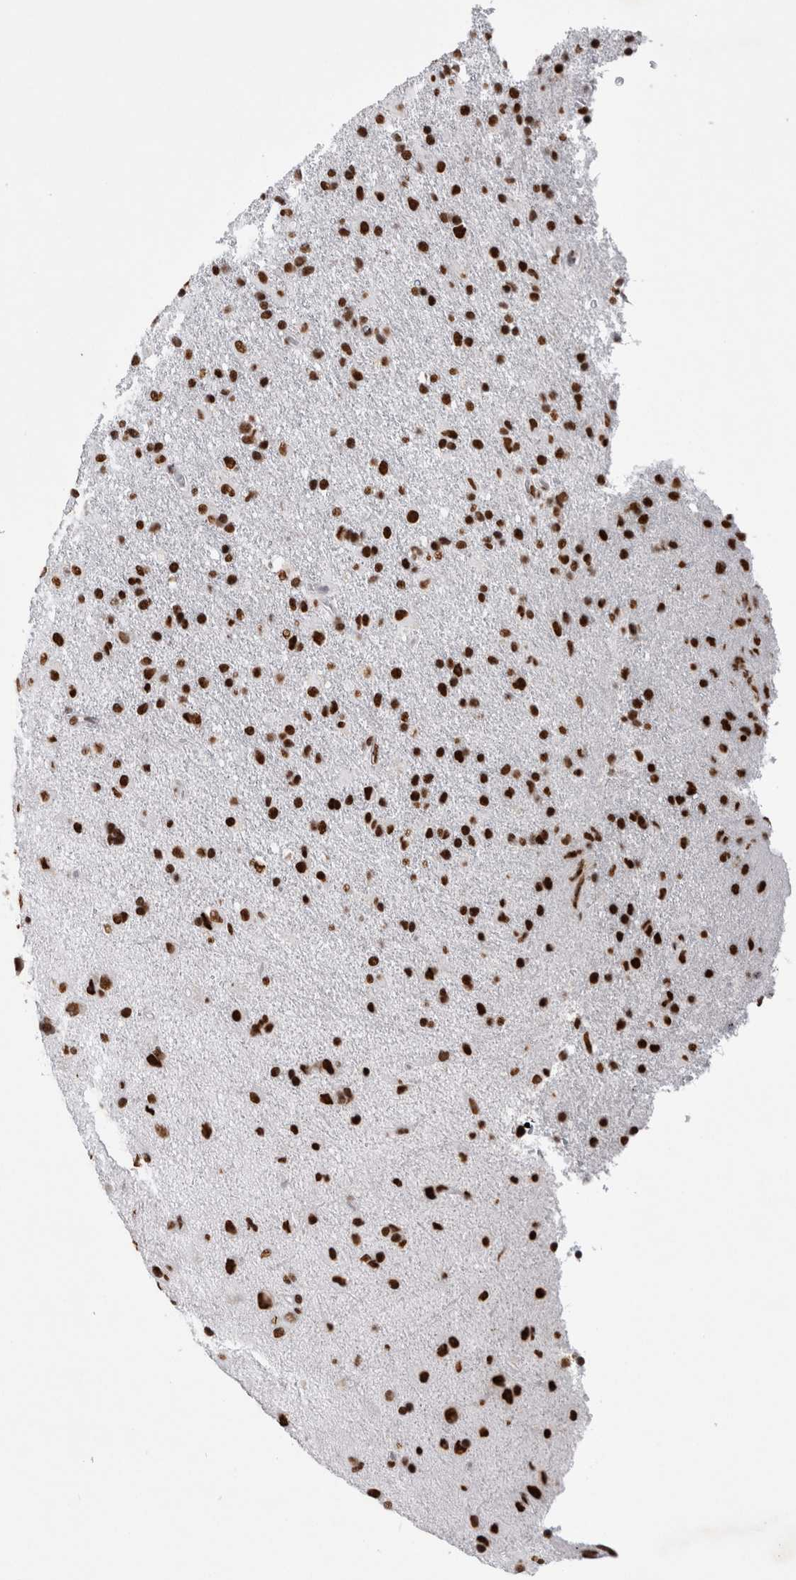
{"staining": {"intensity": "strong", "quantity": ">75%", "location": "nuclear"}, "tissue": "glioma", "cell_type": "Tumor cells", "image_type": "cancer", "snomed": [{"axis": "morphology", "description": "Glioma, malignant, Low grade"}, {"axis": "topography", "description": "Brain"}], "caption": "Immunohistochemical staining of glioma displays strong nuclear protein staining in about >75% of tumor cells.", "gene": "ALPK3", "patient": {"sex": "male", "age": 65}}